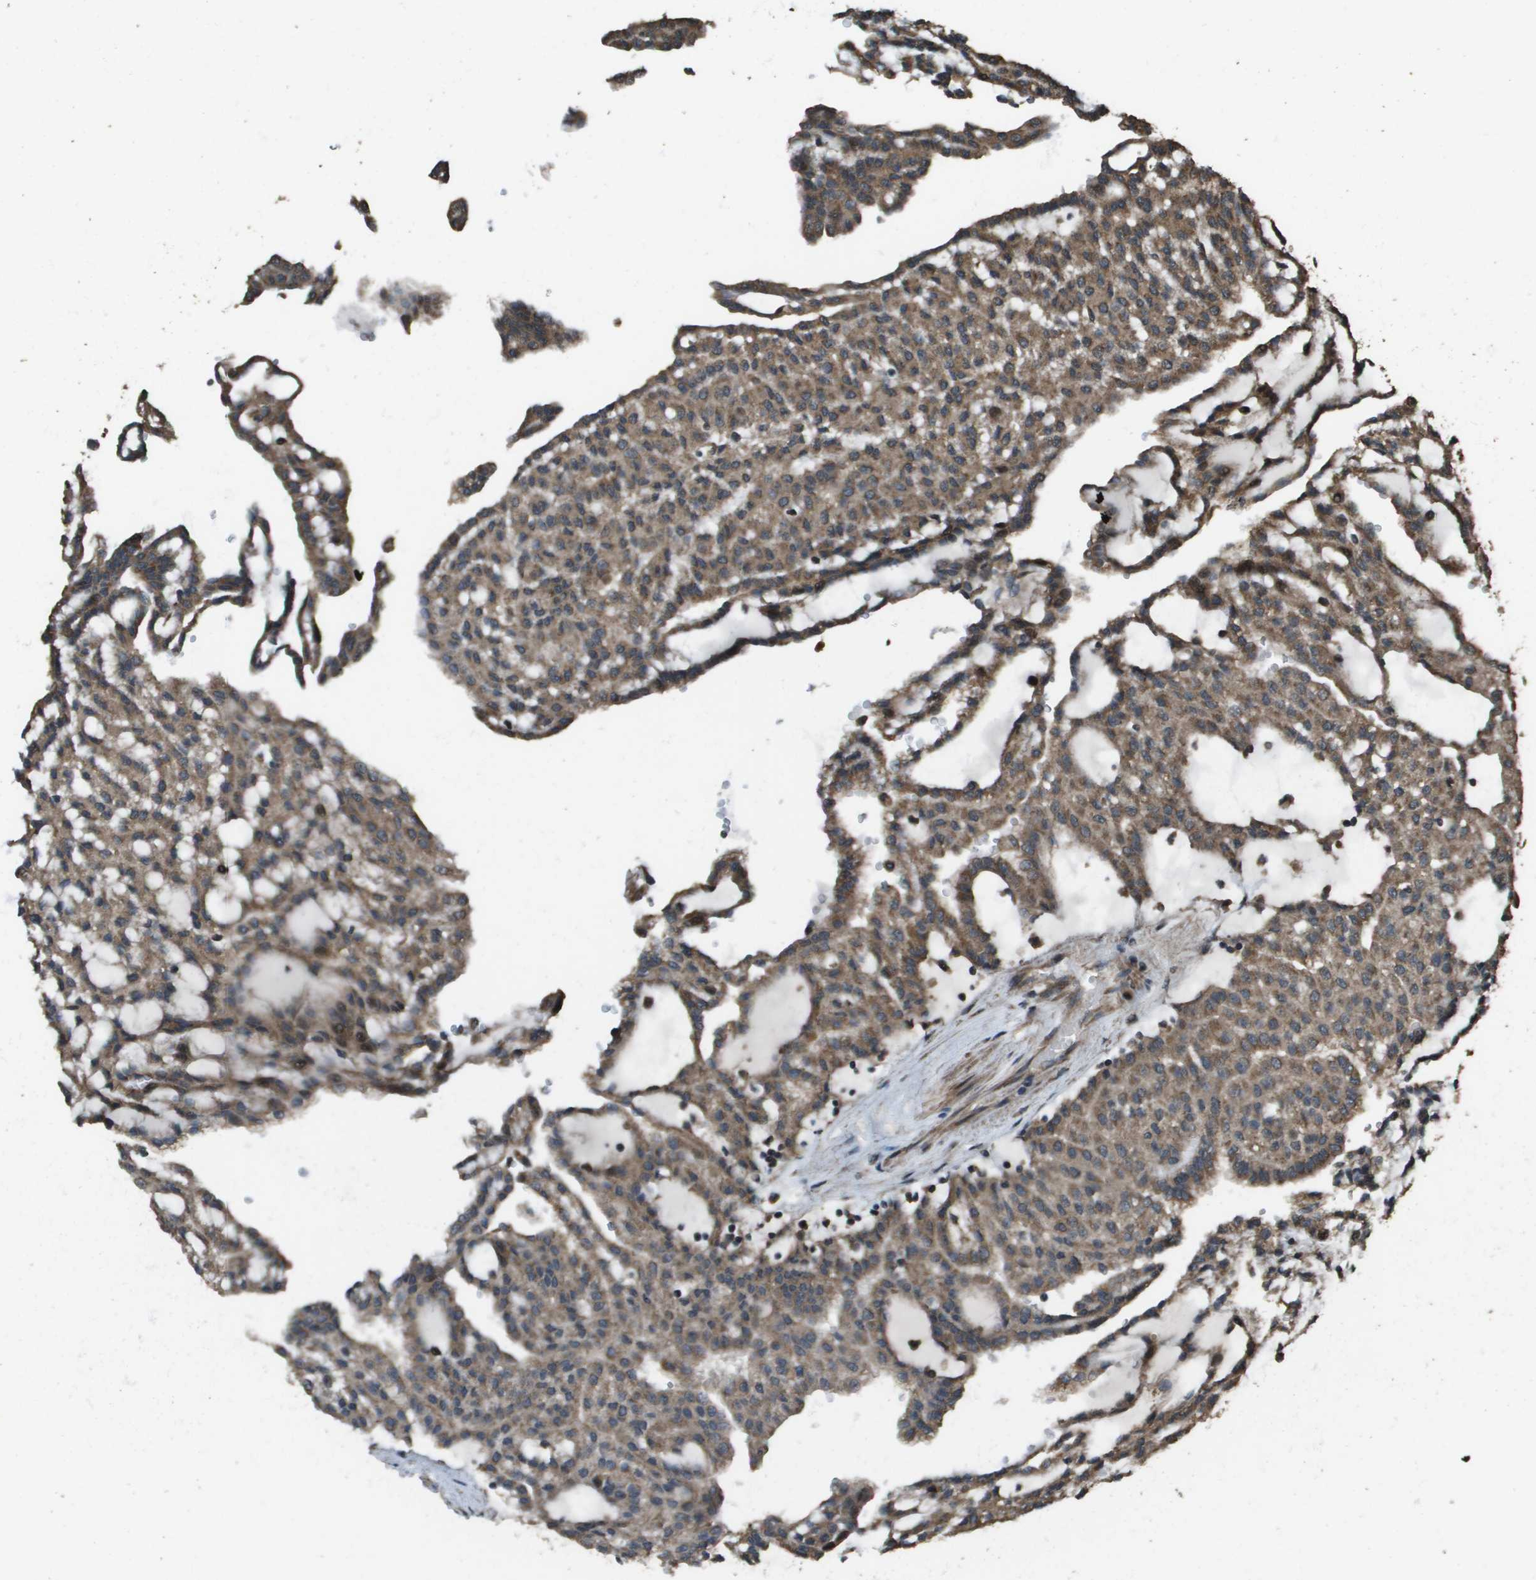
{"staining": {"intensity": "moderate", "quantity": ">75%", "location": "cytoplasmic/membranous"}, "tissue": "renal cancer", "cell_type": "Tumor cells", "image_type": "cancer", "snomed": [{"axis": "morphology", "description": "Adenocarcinoma, NOS"}, {"axis": "topography", "description": "Kidney"}], "caption": "Renal cancer (adenocarcinoma) tissue exhibits moderate cytoplasmic/membranous positivity in approximately >75% of tumor cells, visualized by immunohistochemistry.", "gene": "FIG4", "patient": {"sex": "male", "age": 63}}